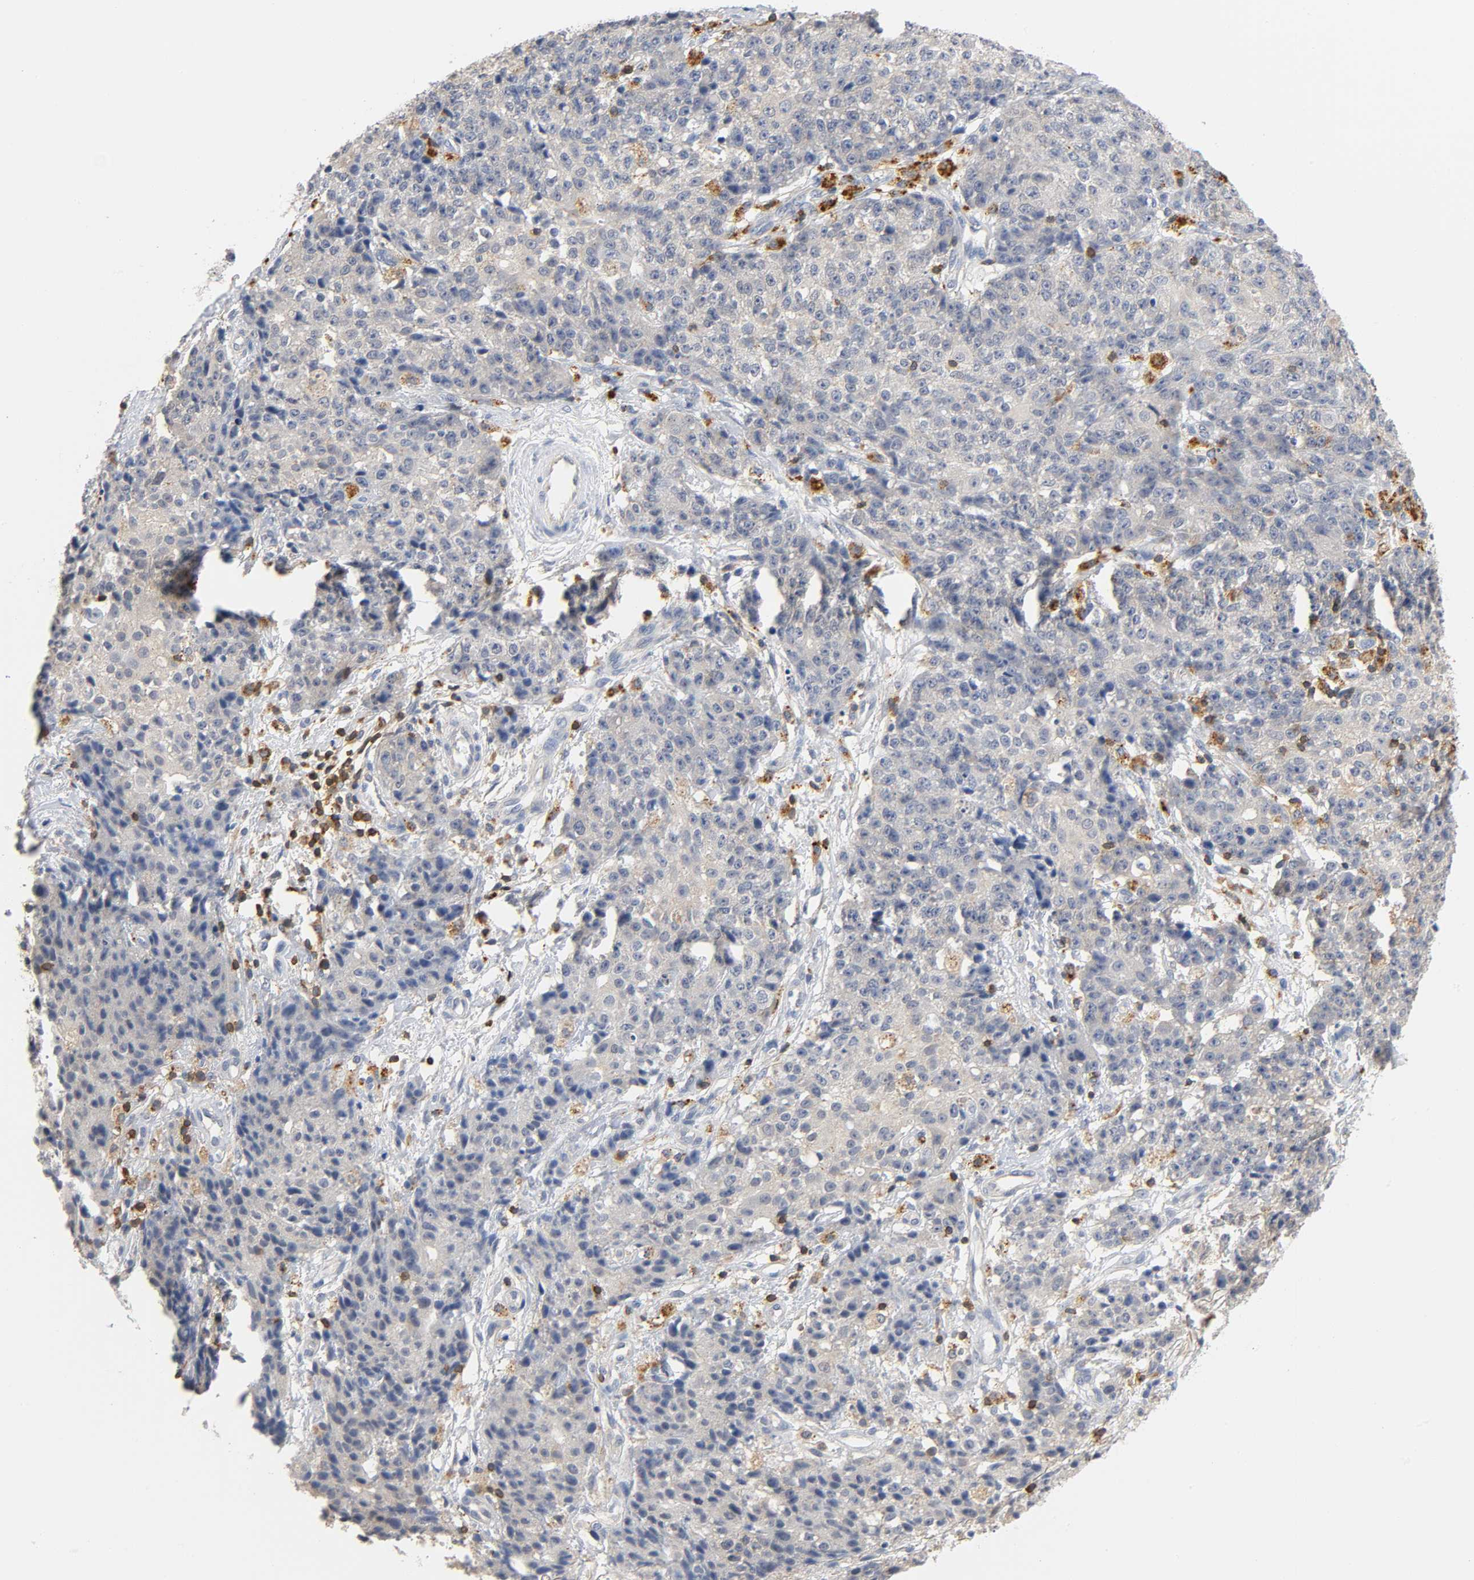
{"staining": {"intensity": "negative", "quantity": "none", "location": "none"}, "tissue": "ovarian cancer", "cell_type": "Tumor cells", "image_type": "cancer", "snomed": [{"axis": "morphology", "description": "Carcinoma, endometroid"}, {"axis": "topography", "description": "Ovary"}], "caption": "A photomicrograph of human ovarian cancer (endometroid carcinoma) is negative for staining in tumor cells.", "gene": "UCKL1", "patient": {"sex": "female", "age": 42}}